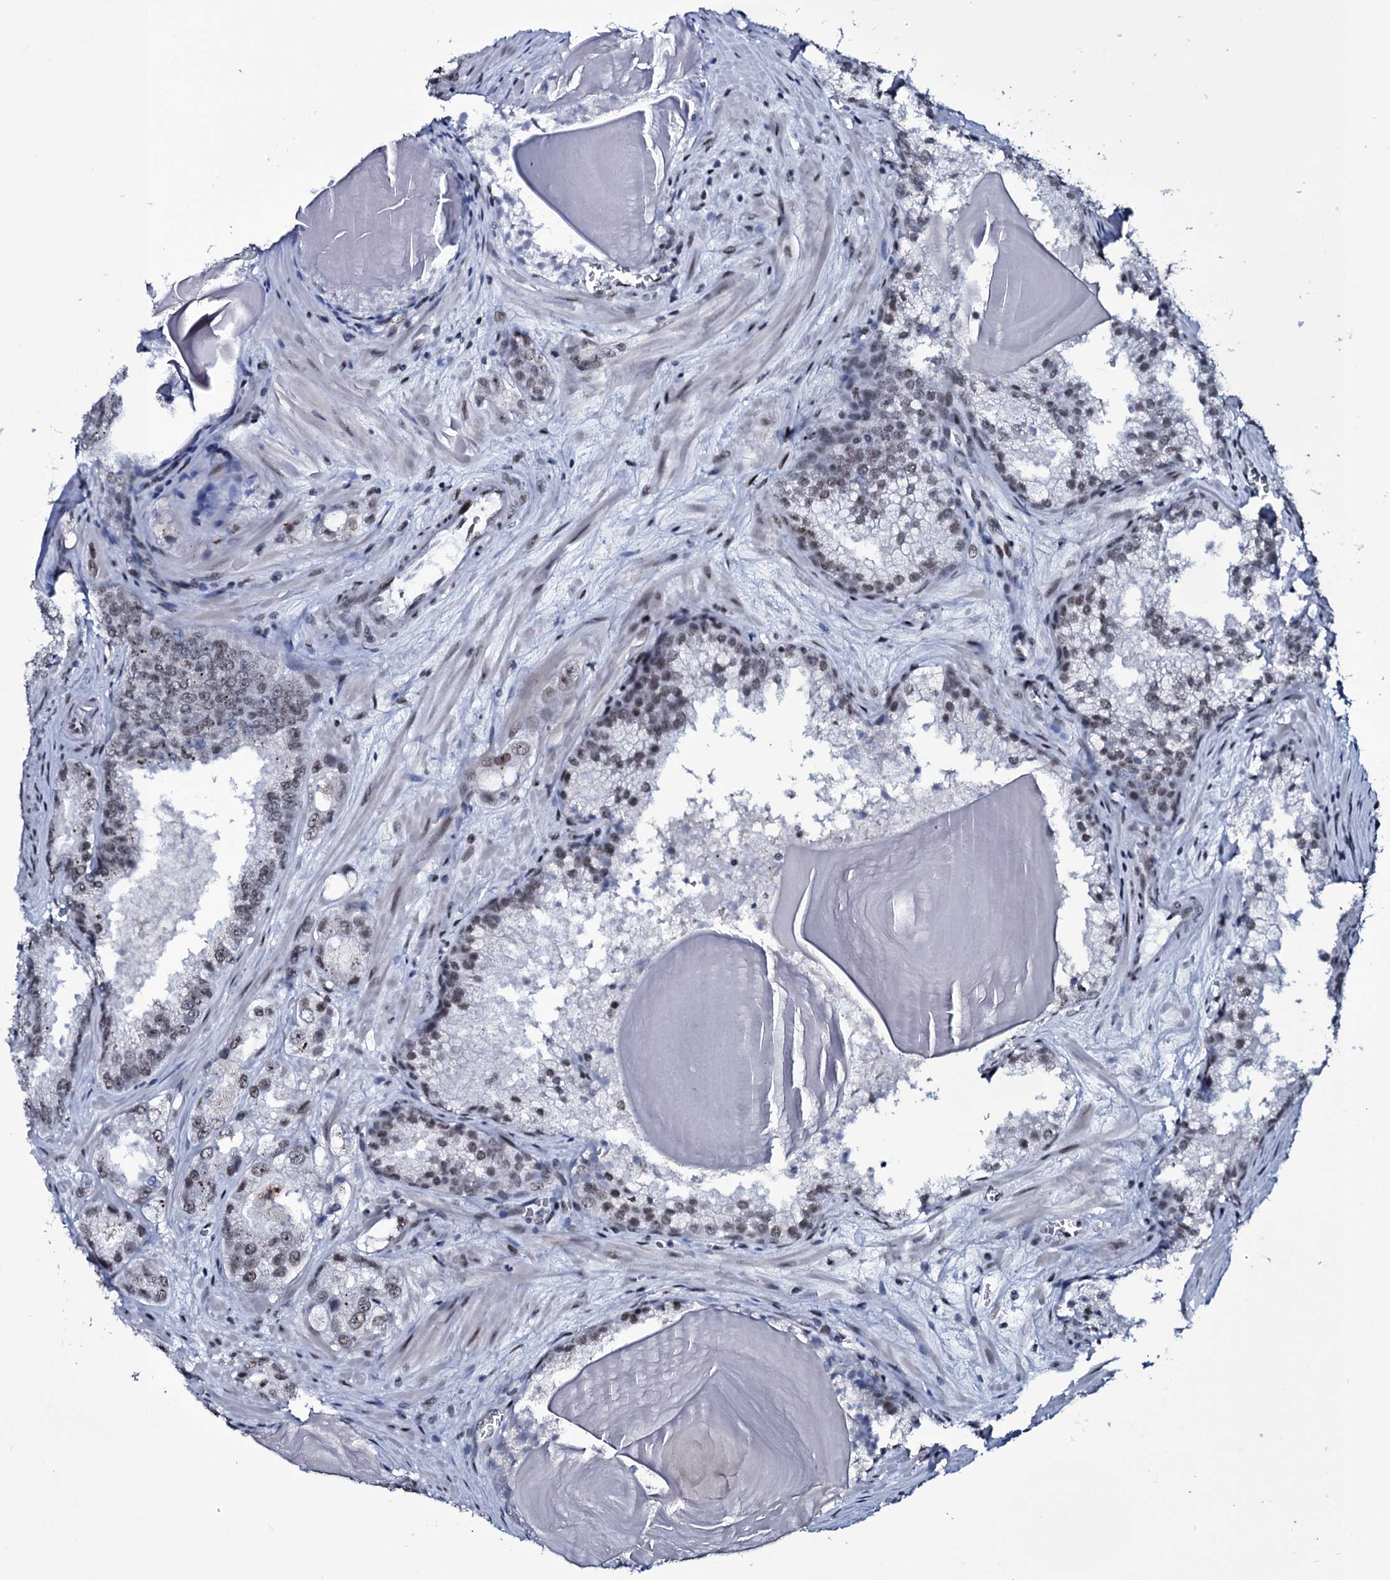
{"staining": {"intensity": "weak", "quantity": "<25%", "location": "nuclear"}, "tissue": "prostate cancer", "cell_type": "Tumor cells", "image_type": "cancer", "snomed": [{"axis": "morphology", "description": "Adenocarcinoma, Low grade"}, {"axis": "topography", "description": "Prostate"}], "caption": "Human prostate cancer (low-grade adenocarcinoma) stained for a protein using immunohistochemistry shows no expression in tumor cells.", "gene": "ZMIZ2", "patient": {"sex": "male", "age": 47}}